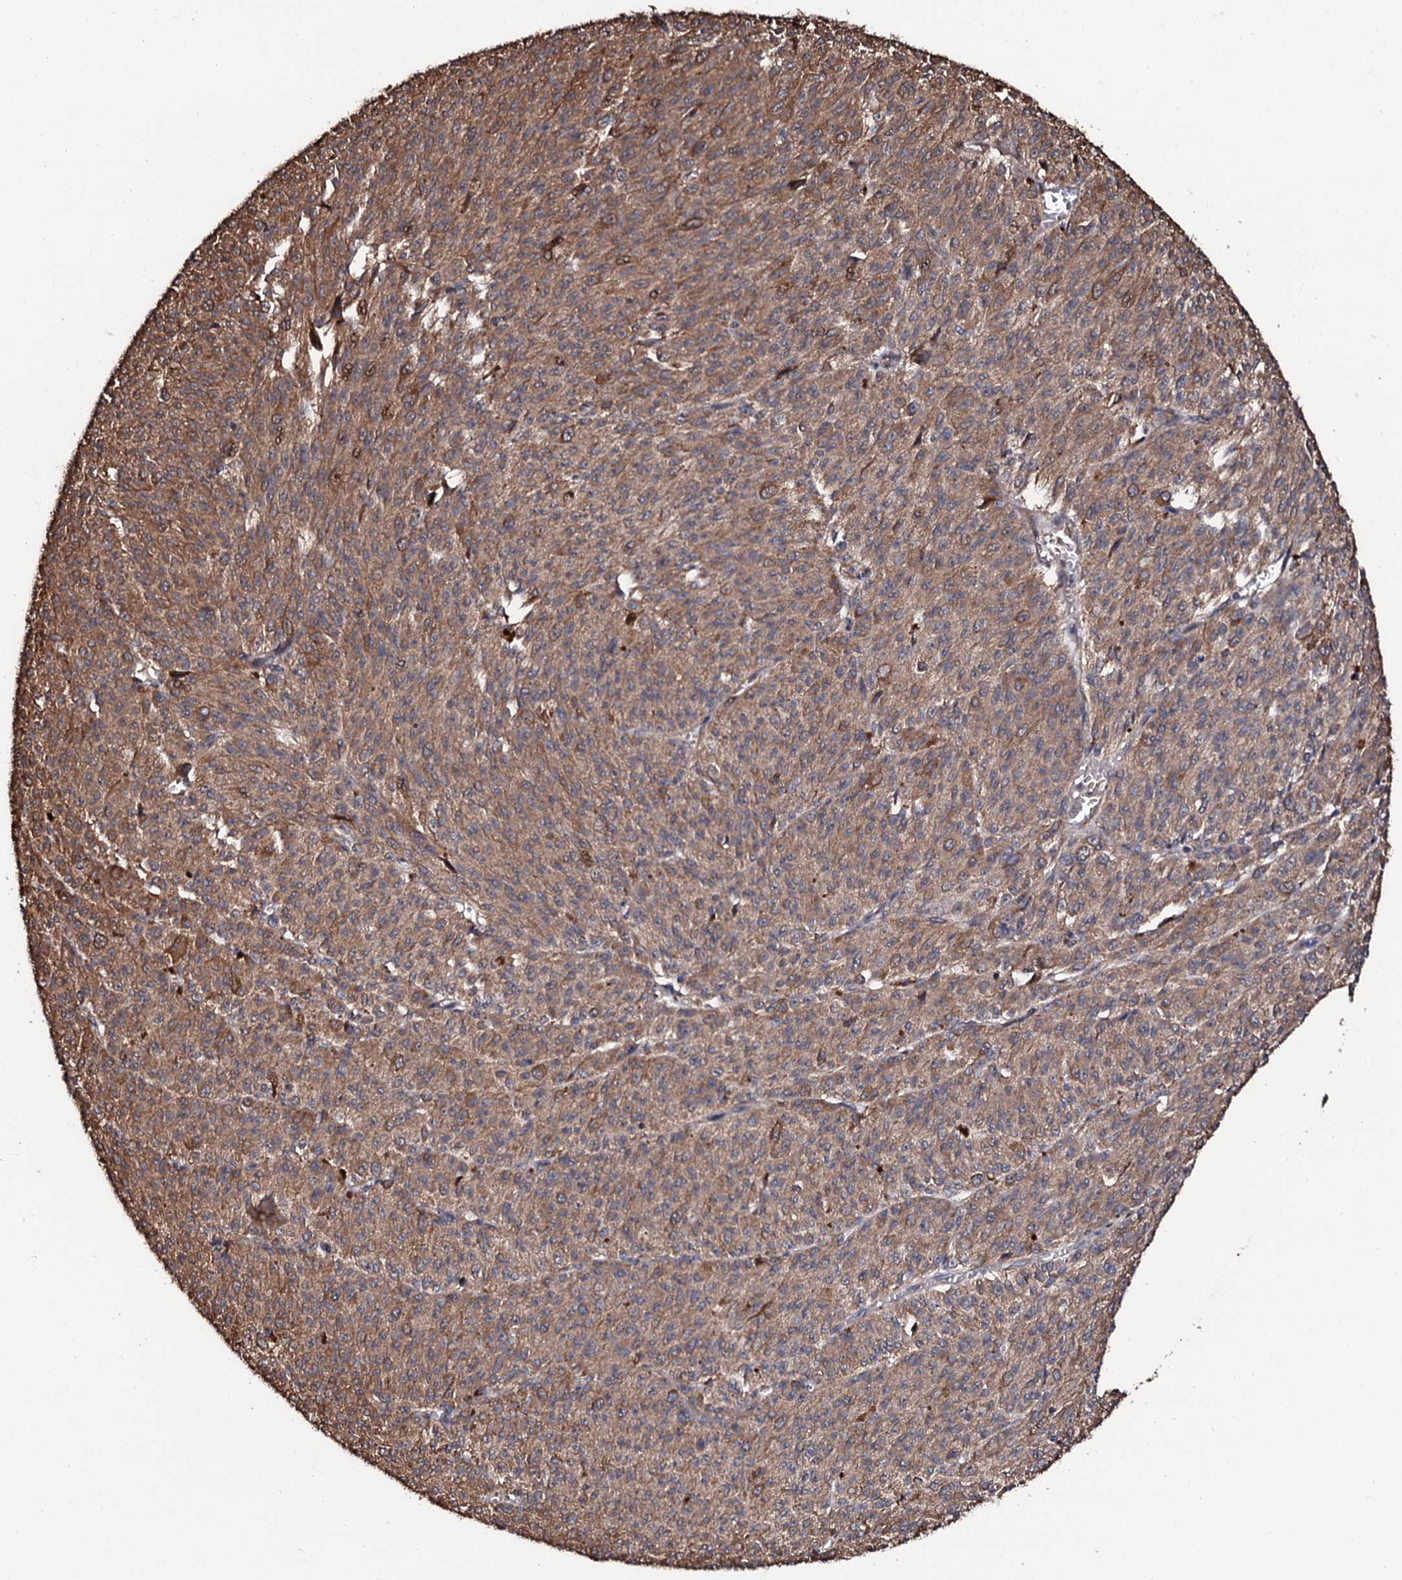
{"staining": {"intensity": "moderate", "quantity": ">75%", "location": "cytoplasmic/membranous"}, "tissue": "melanoma", "cell_type": "Tumor cells", "image_type": "cancer", "snomed": [{"axis": "morphology", "description": "Malignant melanoma, NOS"}, {"axis": "topography", "description": "Skin"}], "caption": "This histopathology image demonstrates melanoma stained with IHC to label a protein in brown. The cytoplasmic/membranous of tumor cells show moderate positivity for the protein. Nuclei are counter-stained blue.", "gene": "CKAP5", "patient": {"sex": "female", "age": 52}}